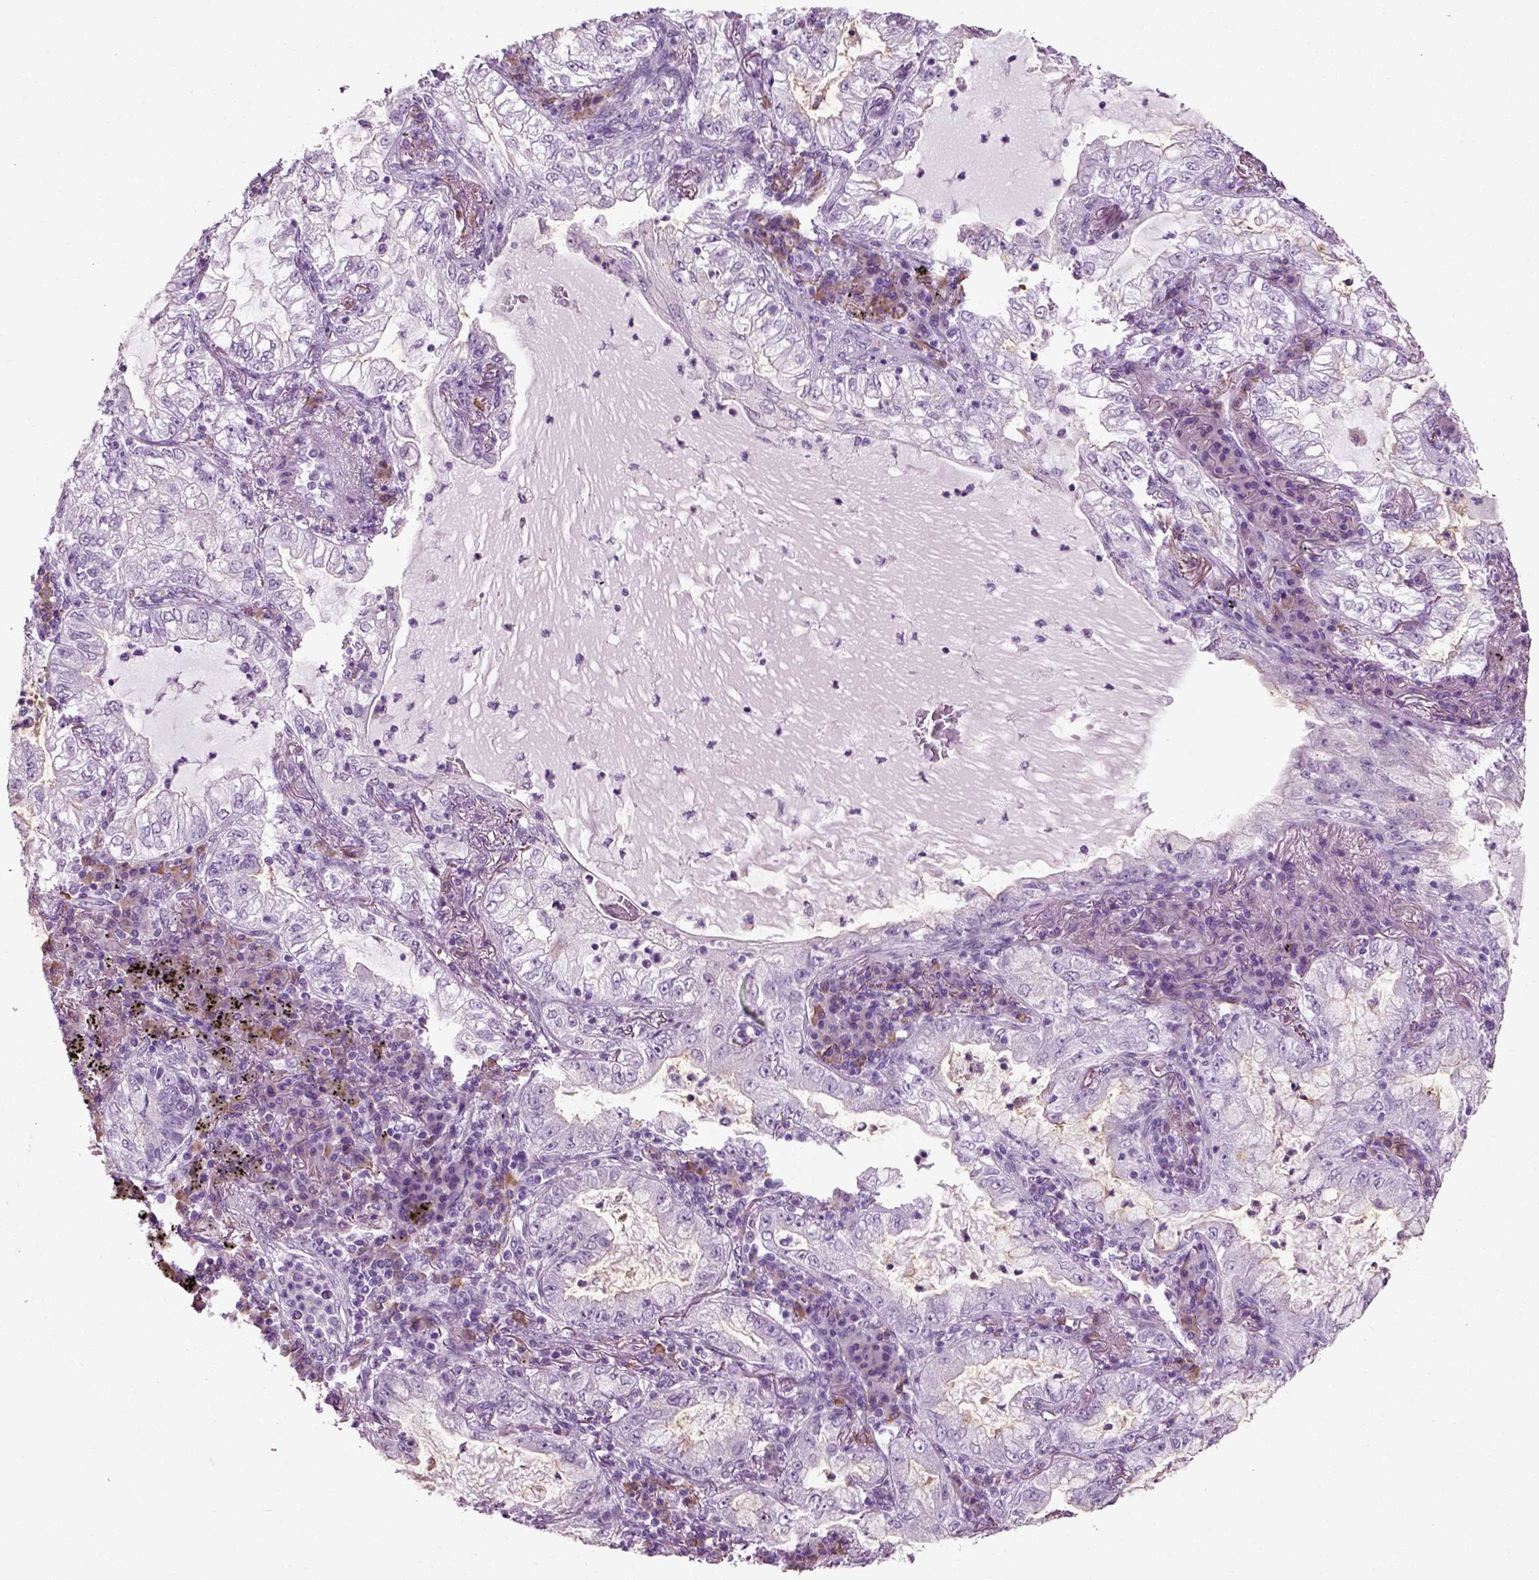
{"staining": {"intensity": "negative", "quantity": "none", "location": "none"}, "tissue": "lung cancer", "cell_type": "Tumor cells", "image_type": "cancer", "snomed": [{"axis": "morphology", "description": "Adenocarcinoma, NOS"}, {"axis": "topography", "description": "Lung"}], "caption": "Lung cancer stained for a protein using immunohistochemistry demonstrates no positivity tumor cells.", "gene": "SLC26A8", "patient": {"sex": "female", "age": 73}}